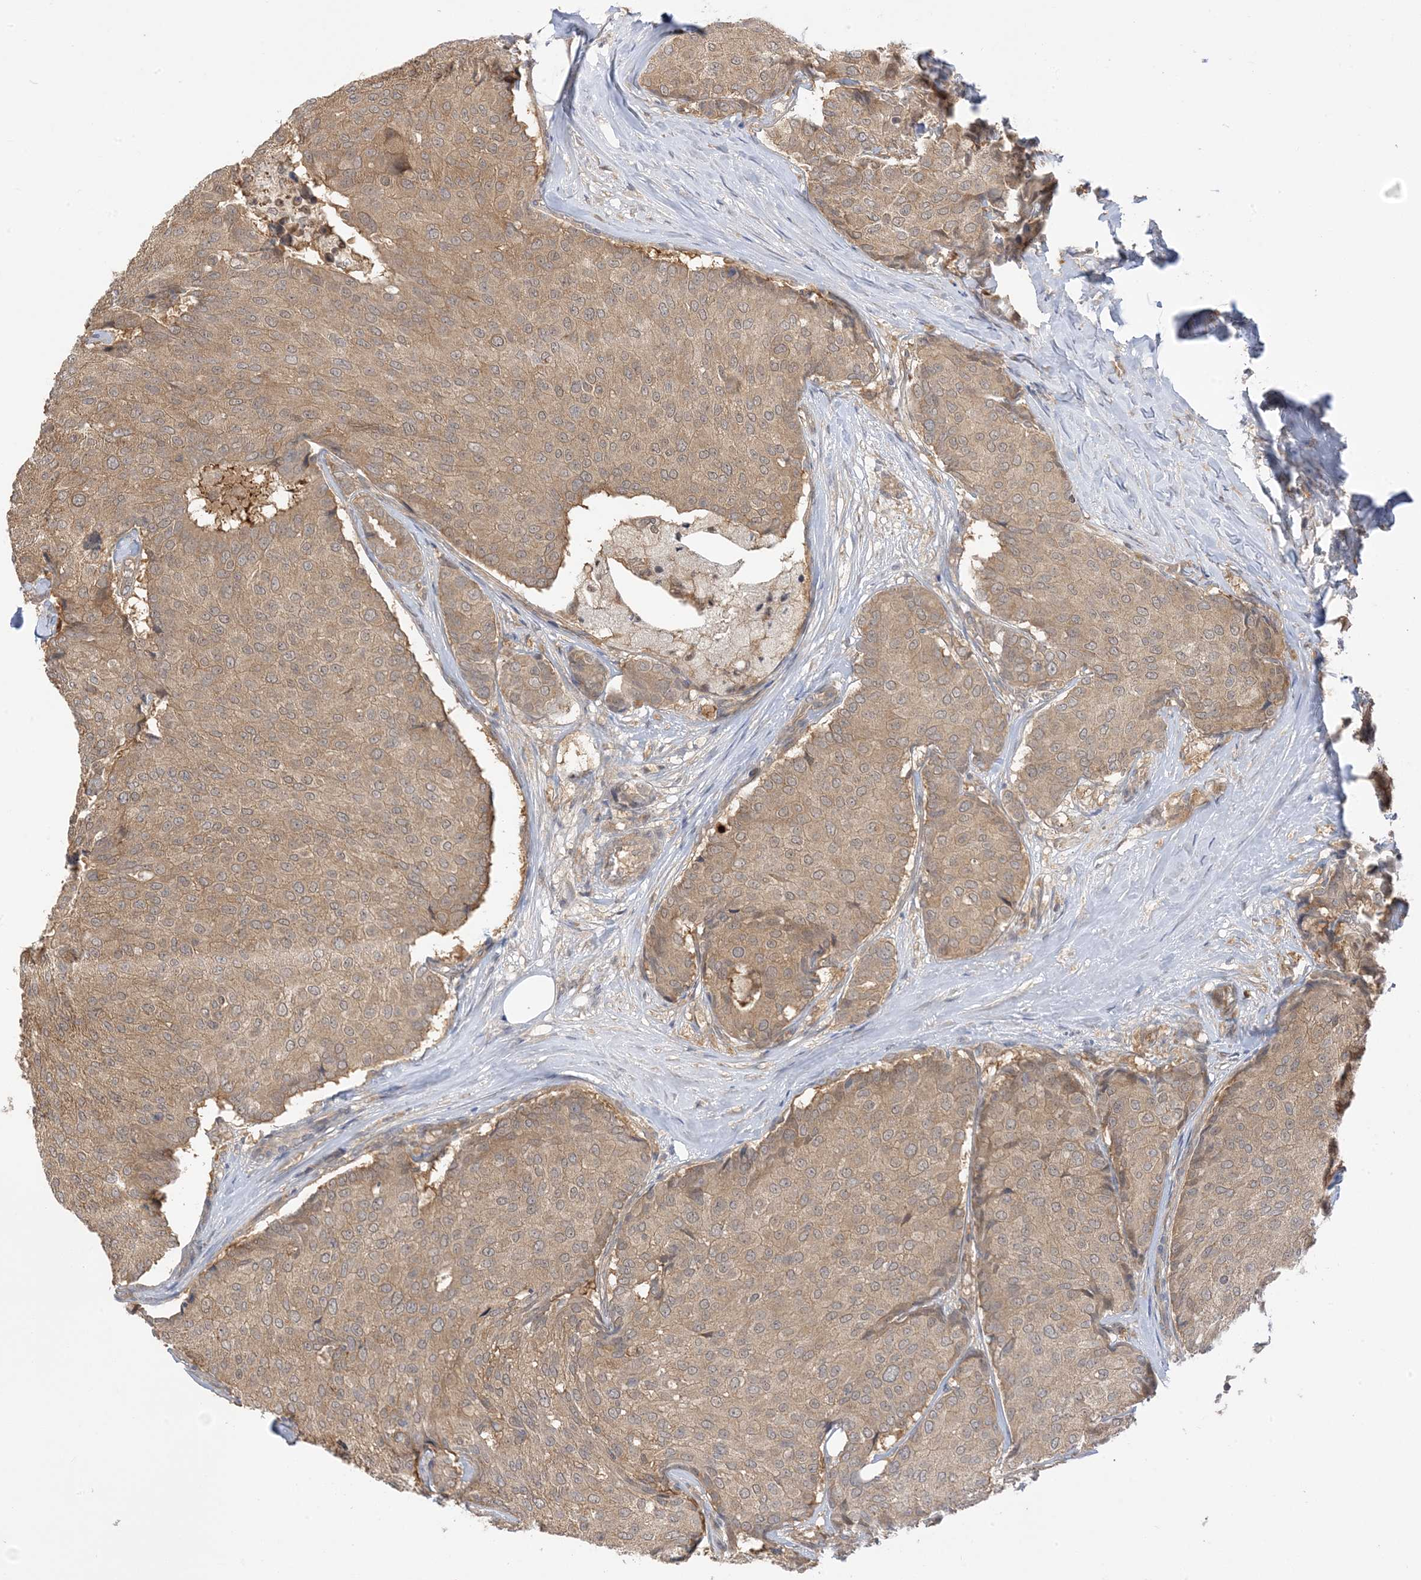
{"staining": {"intensity": "weak", "quantity": ">75%", "location": "cytoplasmic/membranous"}, "tissue": "breast cancer", "cell_type": "Tumor cells", "image_type": "cancer", "snomed": [{"axis": "morphology", "description": "Duct carcinoma"}, {"axis": "topography", "description": "Breast"}], "caption": "Weak cytoplasmic/membranous protein expression is present in about >75% of tumor cells in breast cancer (intraductal carcinoma).", "gene": "WDR26", "patient": {"sex": "female", "age": 75}}